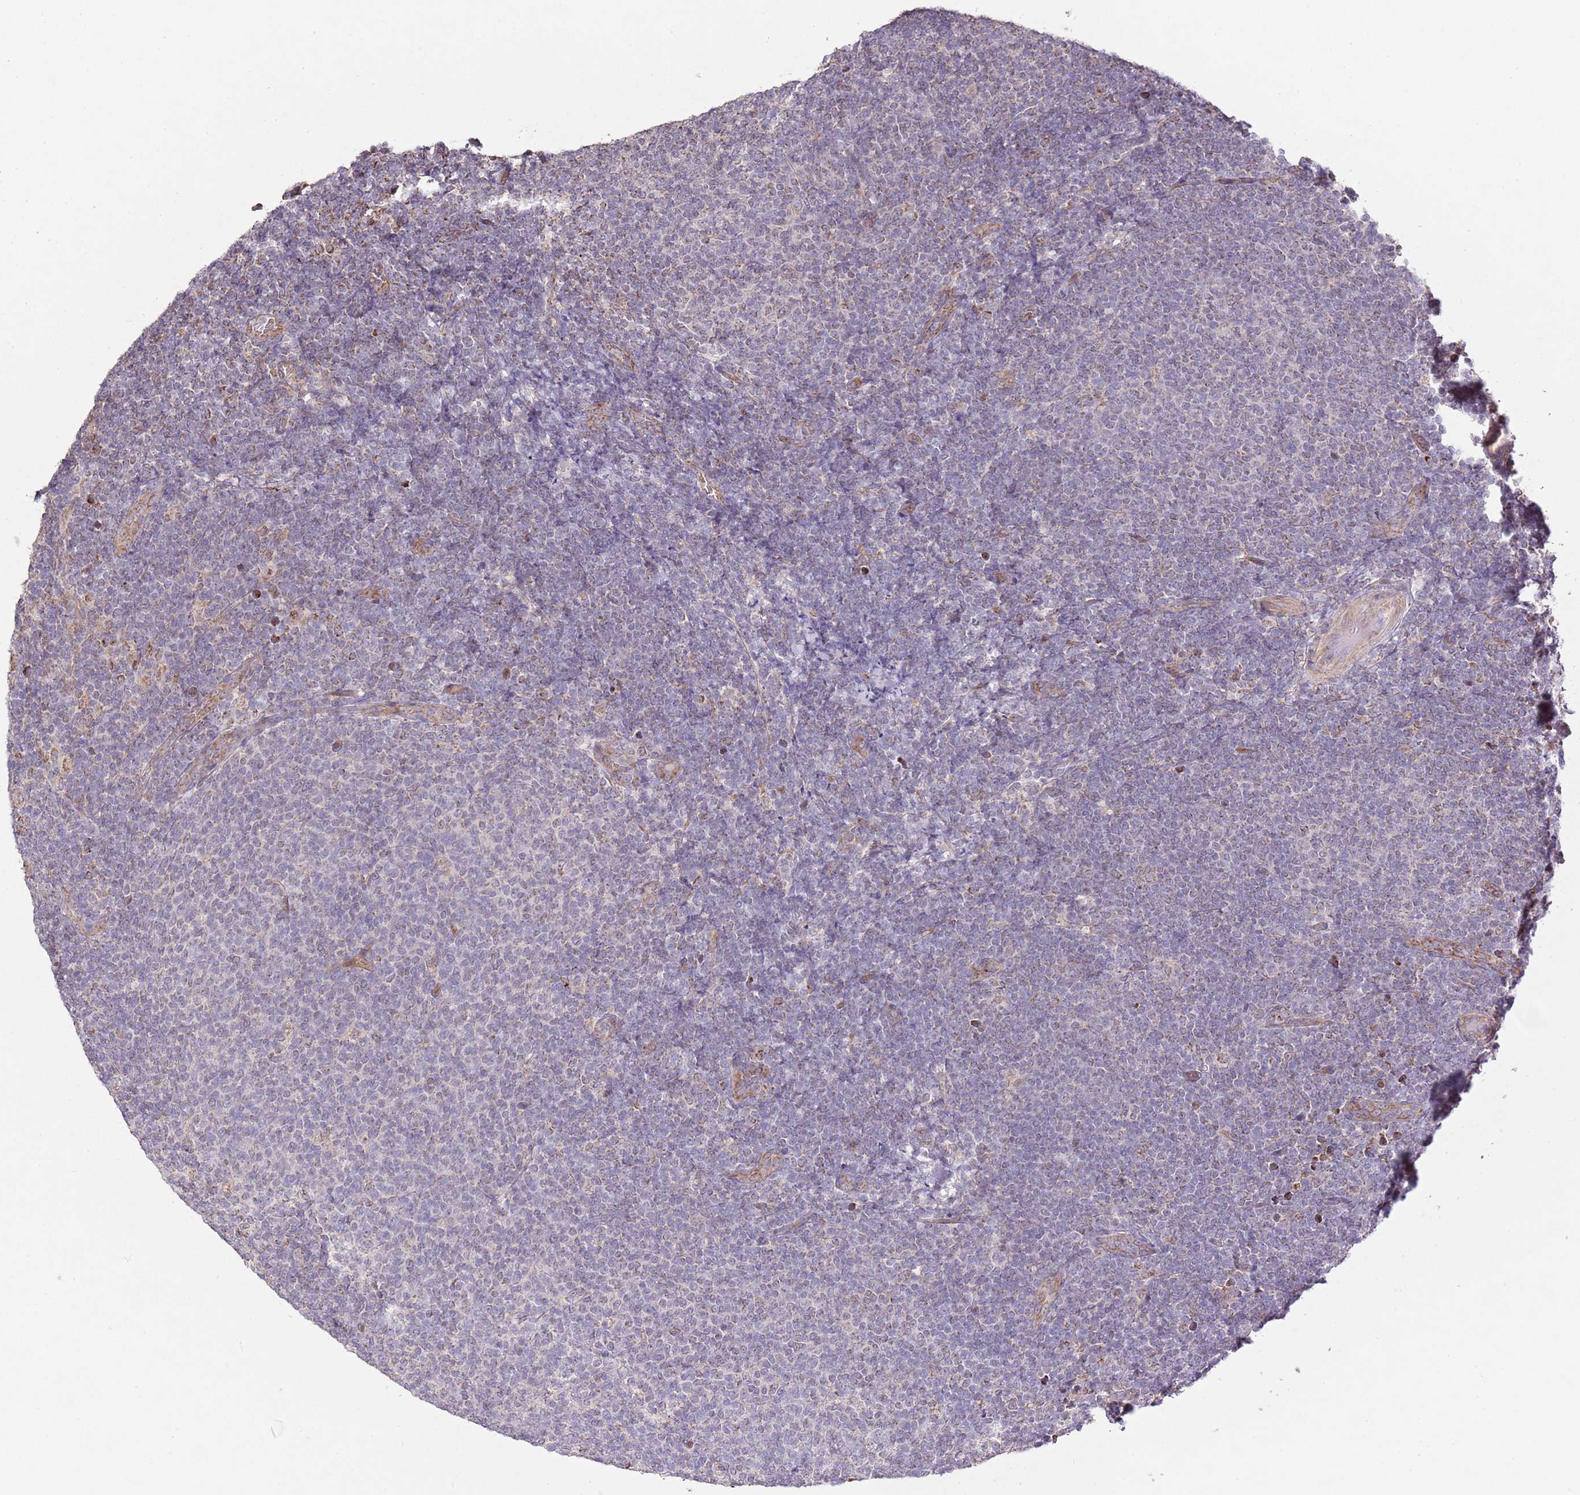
{"staining": {"intensity": "weak", "quantity": "25%-75%", "location": "cytoplasmic/membranous"}, "tissue": "lymphoma", "cell_type": "Tumor cells", "image_type": "cancer", "snomed": [{"axis": "morphology", "description": "Malignant lymphoma, non-Hodgkin's type, Low grade"}, {"axis": "topography", "description": "Lymph node"}], "caption": "Lymphoma was stained to show a protein in brown. There is low levels of weak cytoplasmic/membranous staining in about 25%-75% of tumor cells.", "gene": "IVD", "patient": {"sex": "male", "age": 66}}